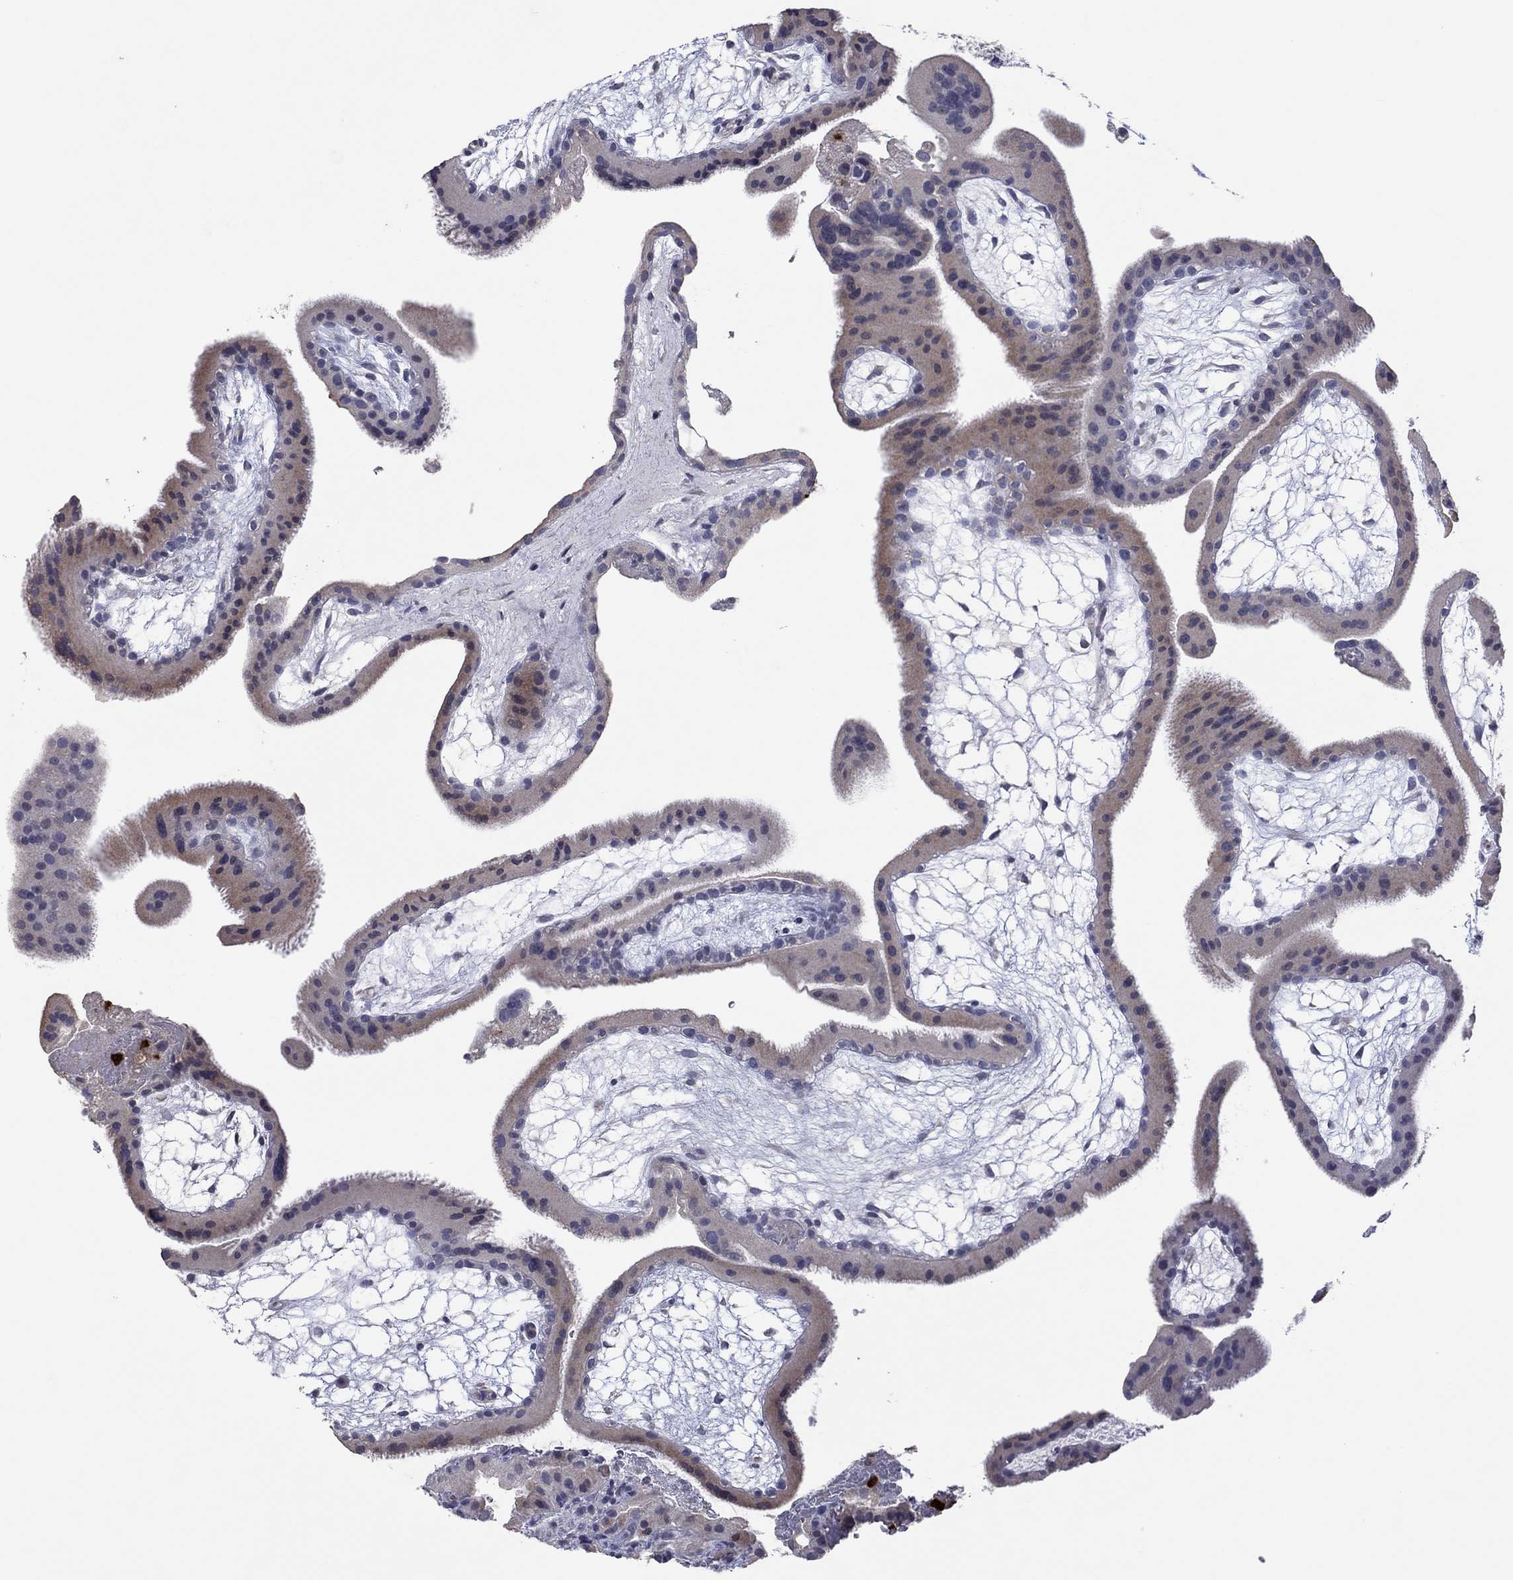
{"staining": {"intensity": "negative", "quantity": "none", "location": "none"}, "tissue": "placenta", "cell_type": "Decidual cells", "image_type": "normal", "snomed": [{"axis": "morphology", "description": "Normal tissue, NOS"}, {"axis": "topography", "description": "Placenta"}], "caption": "A micrograph of placenta stained for a protein shows no brown staining in decidual cells. (DAB immunohistochemistry with hematoxylin counter stain).", "gene": "CCL5", "patient": {"sex": "female", "age": 19}}